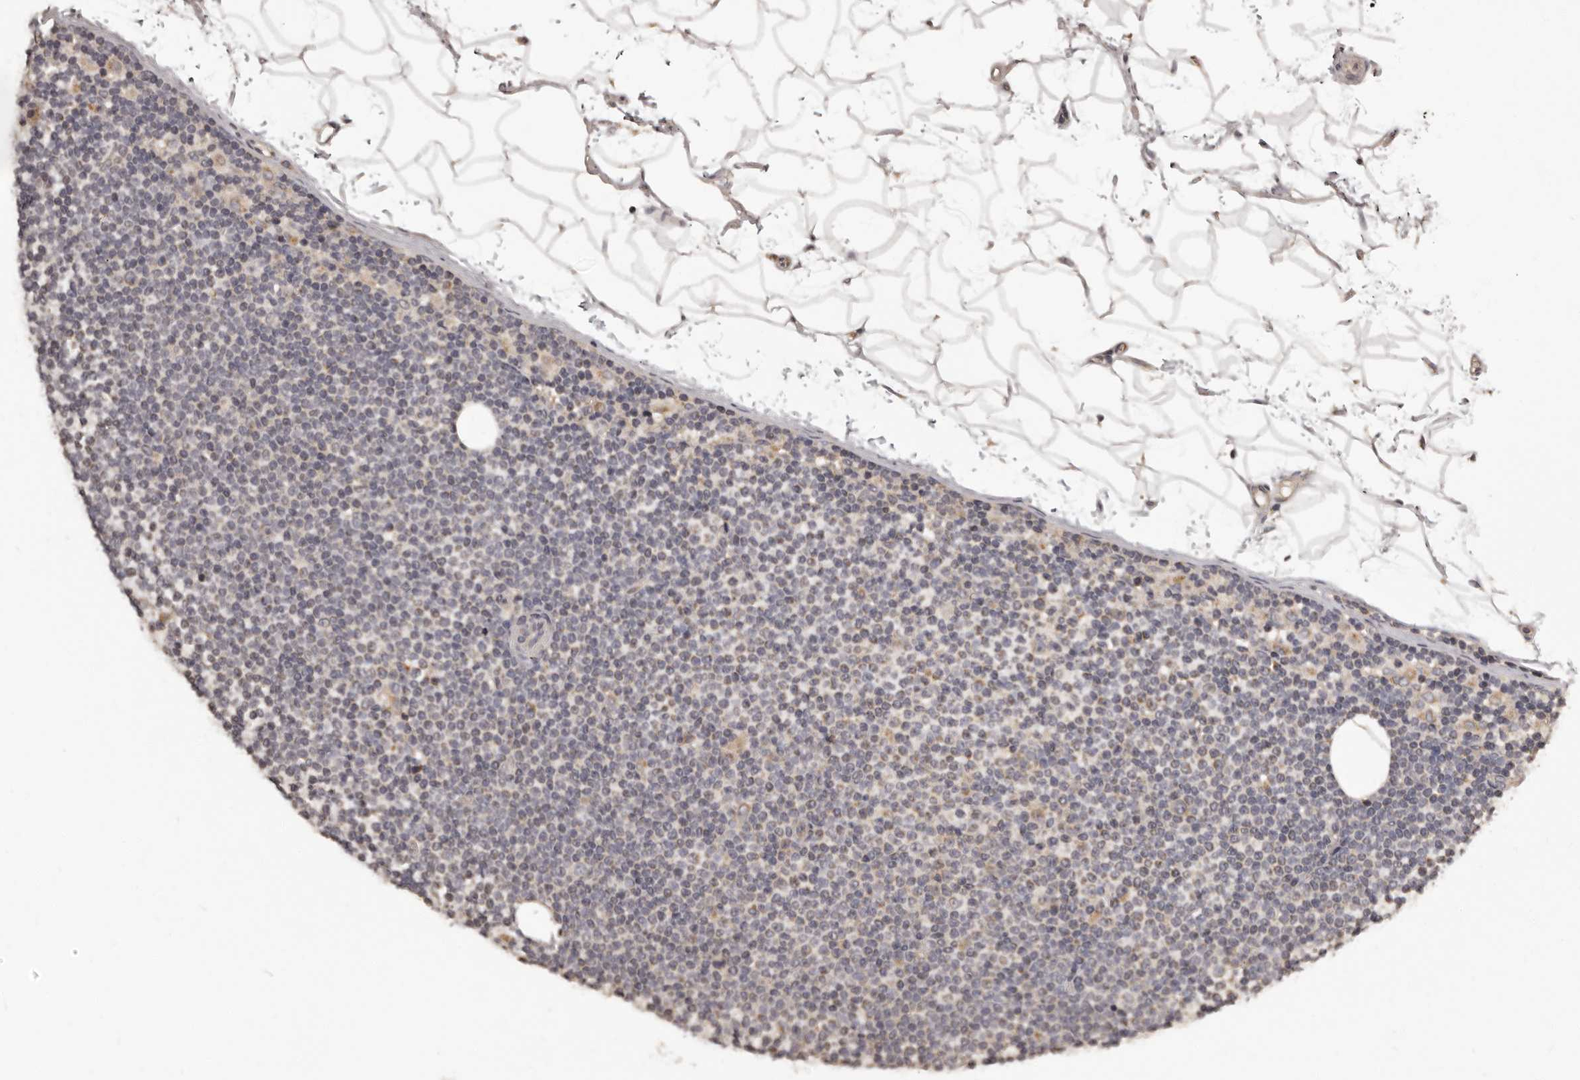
{"staining": {"intensity": "negative", "quantity": "none", "location": "none"}, "tissue": "lymphoma", "cell_type": "Tumor cells", "image_type": "cancer", "snomed": [{"axis": "morphology", "description": "Malignant lymphoma, non-Hodgkin's type, Low grade"}, {"axis": "topography", "description": "Lymph node"}], "caption": "This is an immunohistochemistry photomicrograph of human low-grade malignant lymphoma, non-Hodgkin's type. There is no positivity in tumor cells.", "gene": "MGAT5", "patient": {"sex": "female", "age": 53}}